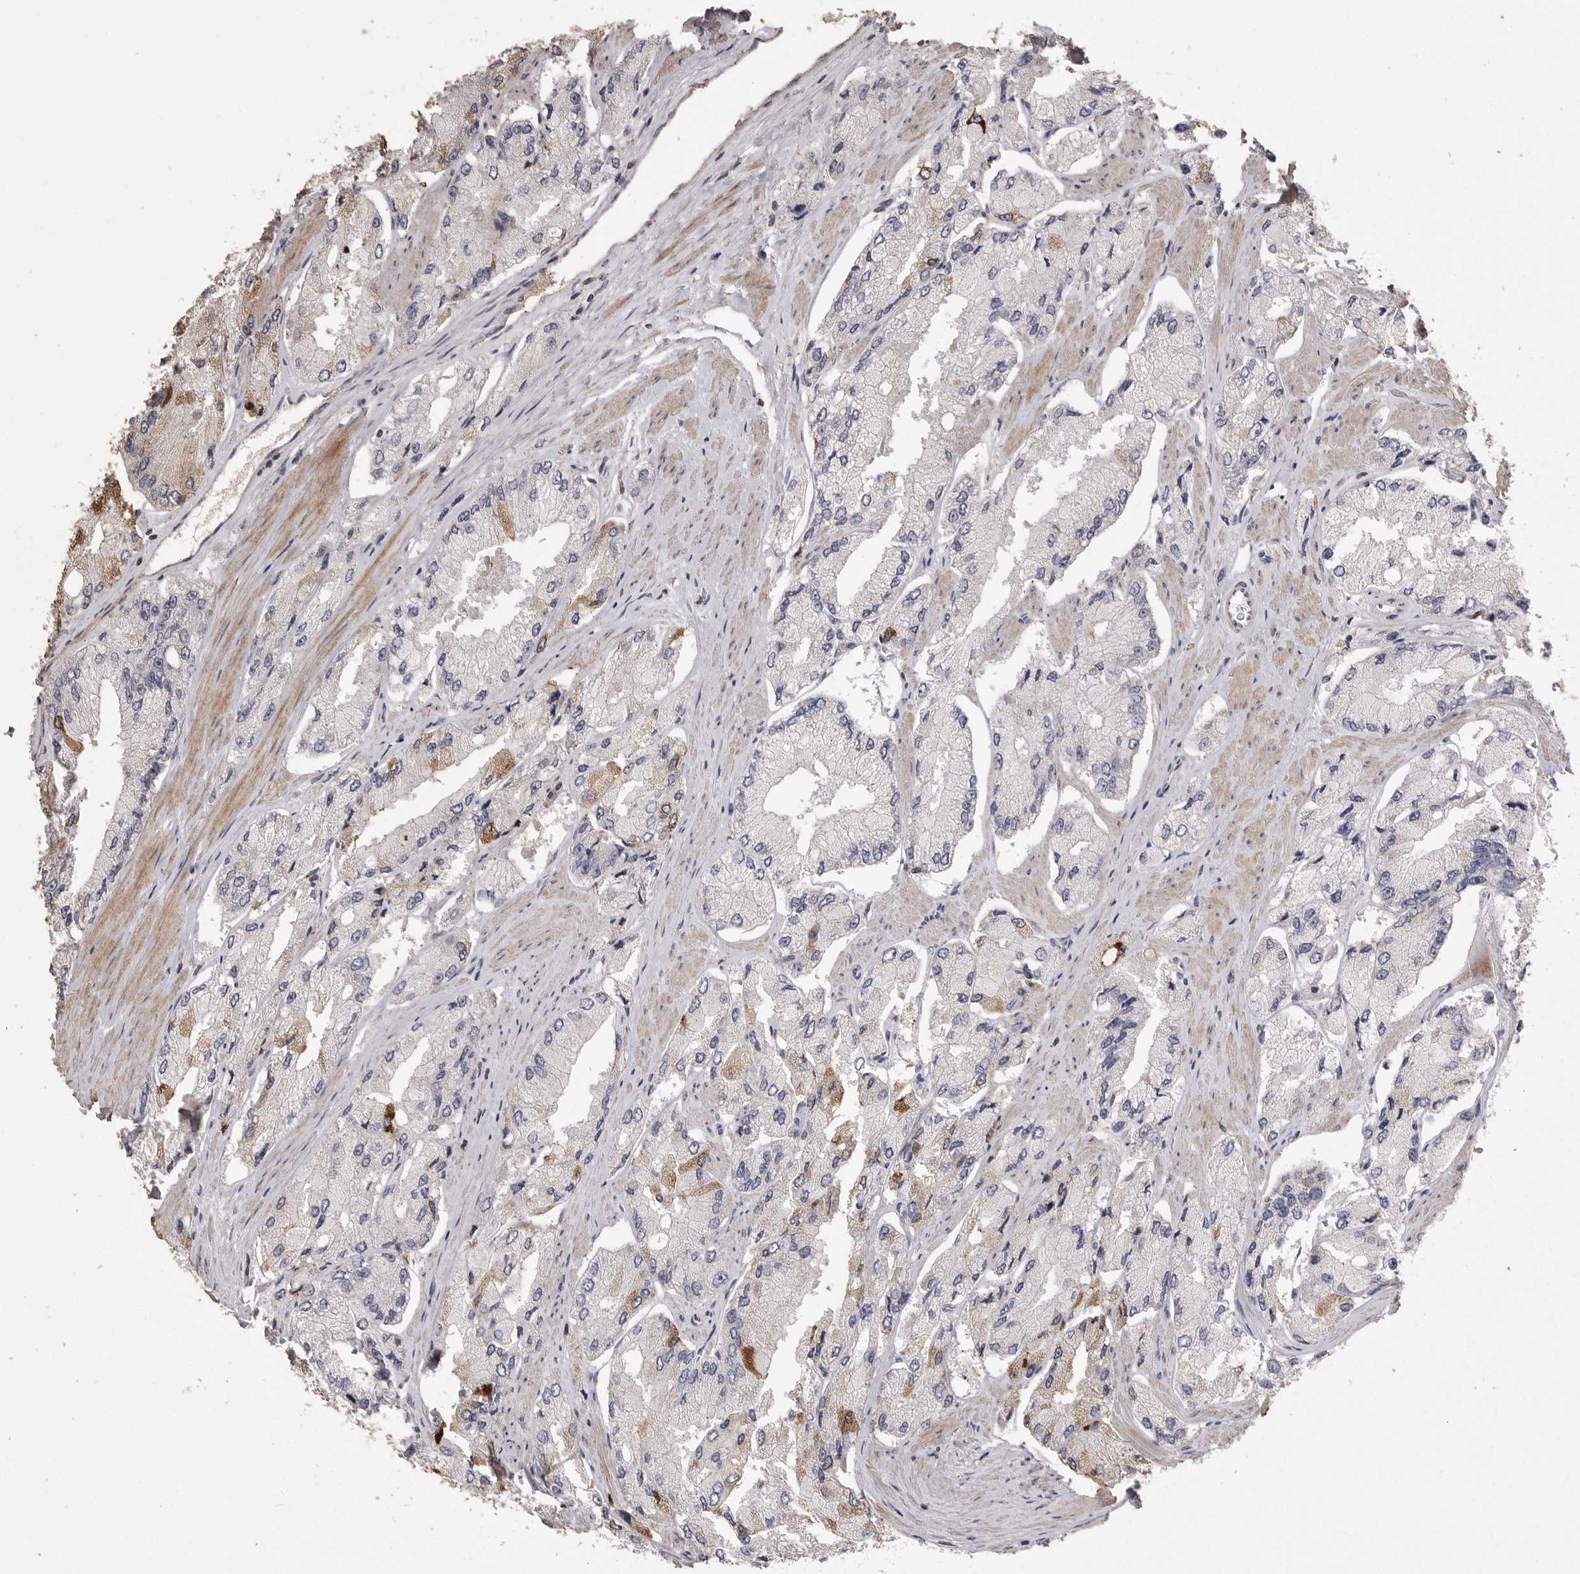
{"staining": {"intensity": "moderate", "quantity": "<25%", "location": "cytoplasmic/membranous"}, "tissue": "prostate cancer", "cell_type": "Tumor cells", "image_type": "cancer", "snomed": [{"axis": "morphology", "description": "Adenocarcinoma, High grade"}, {"axis": "topography", "description": "Prostate"}], "caption": "Tumor cells demonstrate moderate cytoplasmic/membranous staining in approximately <25% of cells in prostate cancer.", "gene": "MMP7", "patient": {"sex": "male", "age": 58}}